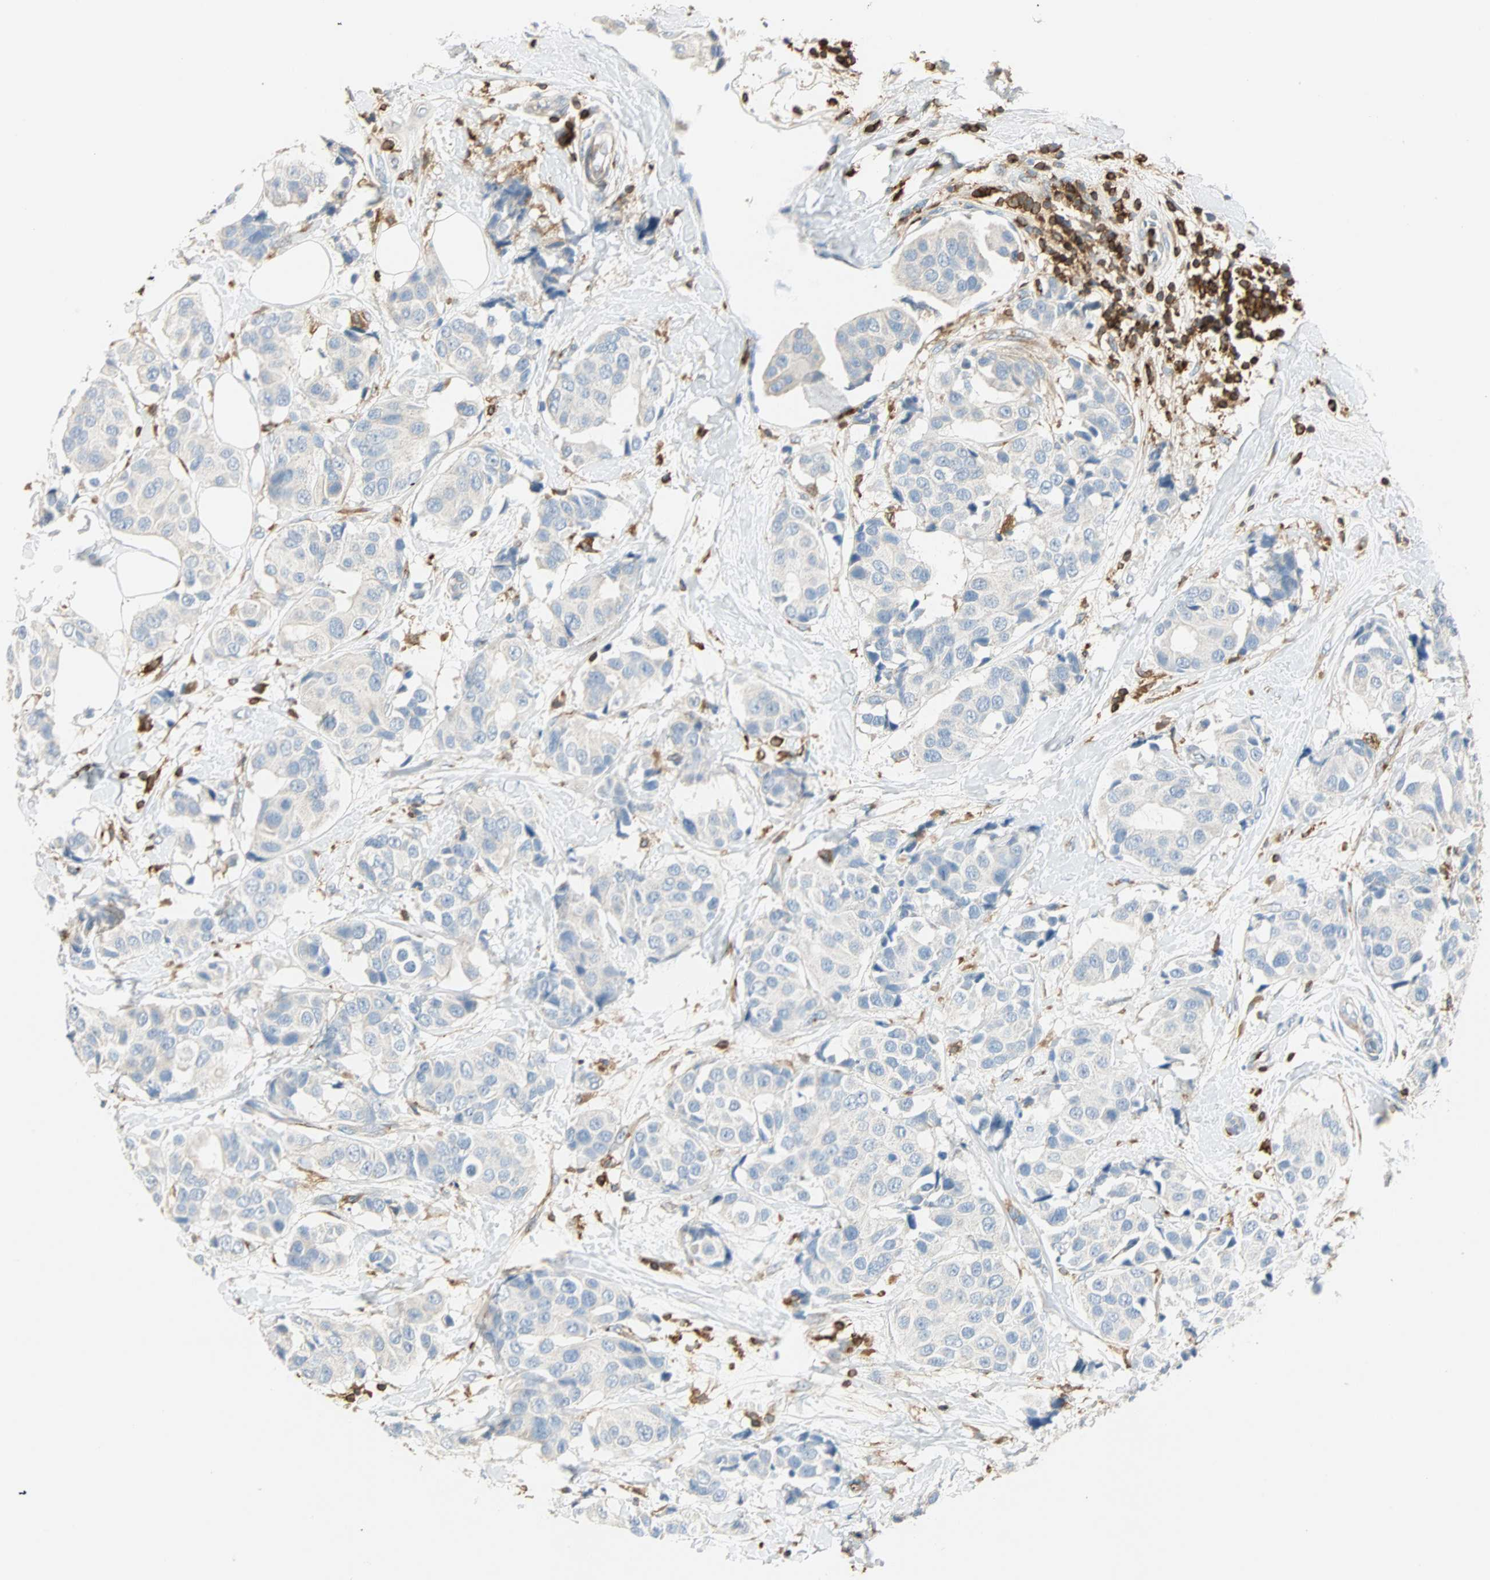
{"staining": {"intensity": "negative", "quantity": "none", "location": "none"}, "tissue": "breast cancer", "cell_type": "Tumor cells", "image_type": "cancer", "snomed": [{"axis": "morphology", "description": "Normal tissue, NOS"}, {"axis": "morphology", "description": "Duct carcinoma"}, {"axis": "topography", "description": "Breast"}], "caption": "An image of human breast cancer (intraductal carcinoma) is negative for staining in tumor cells.", "gene": "FMNL1", "patient": {"sex": "female", "age": 39}}